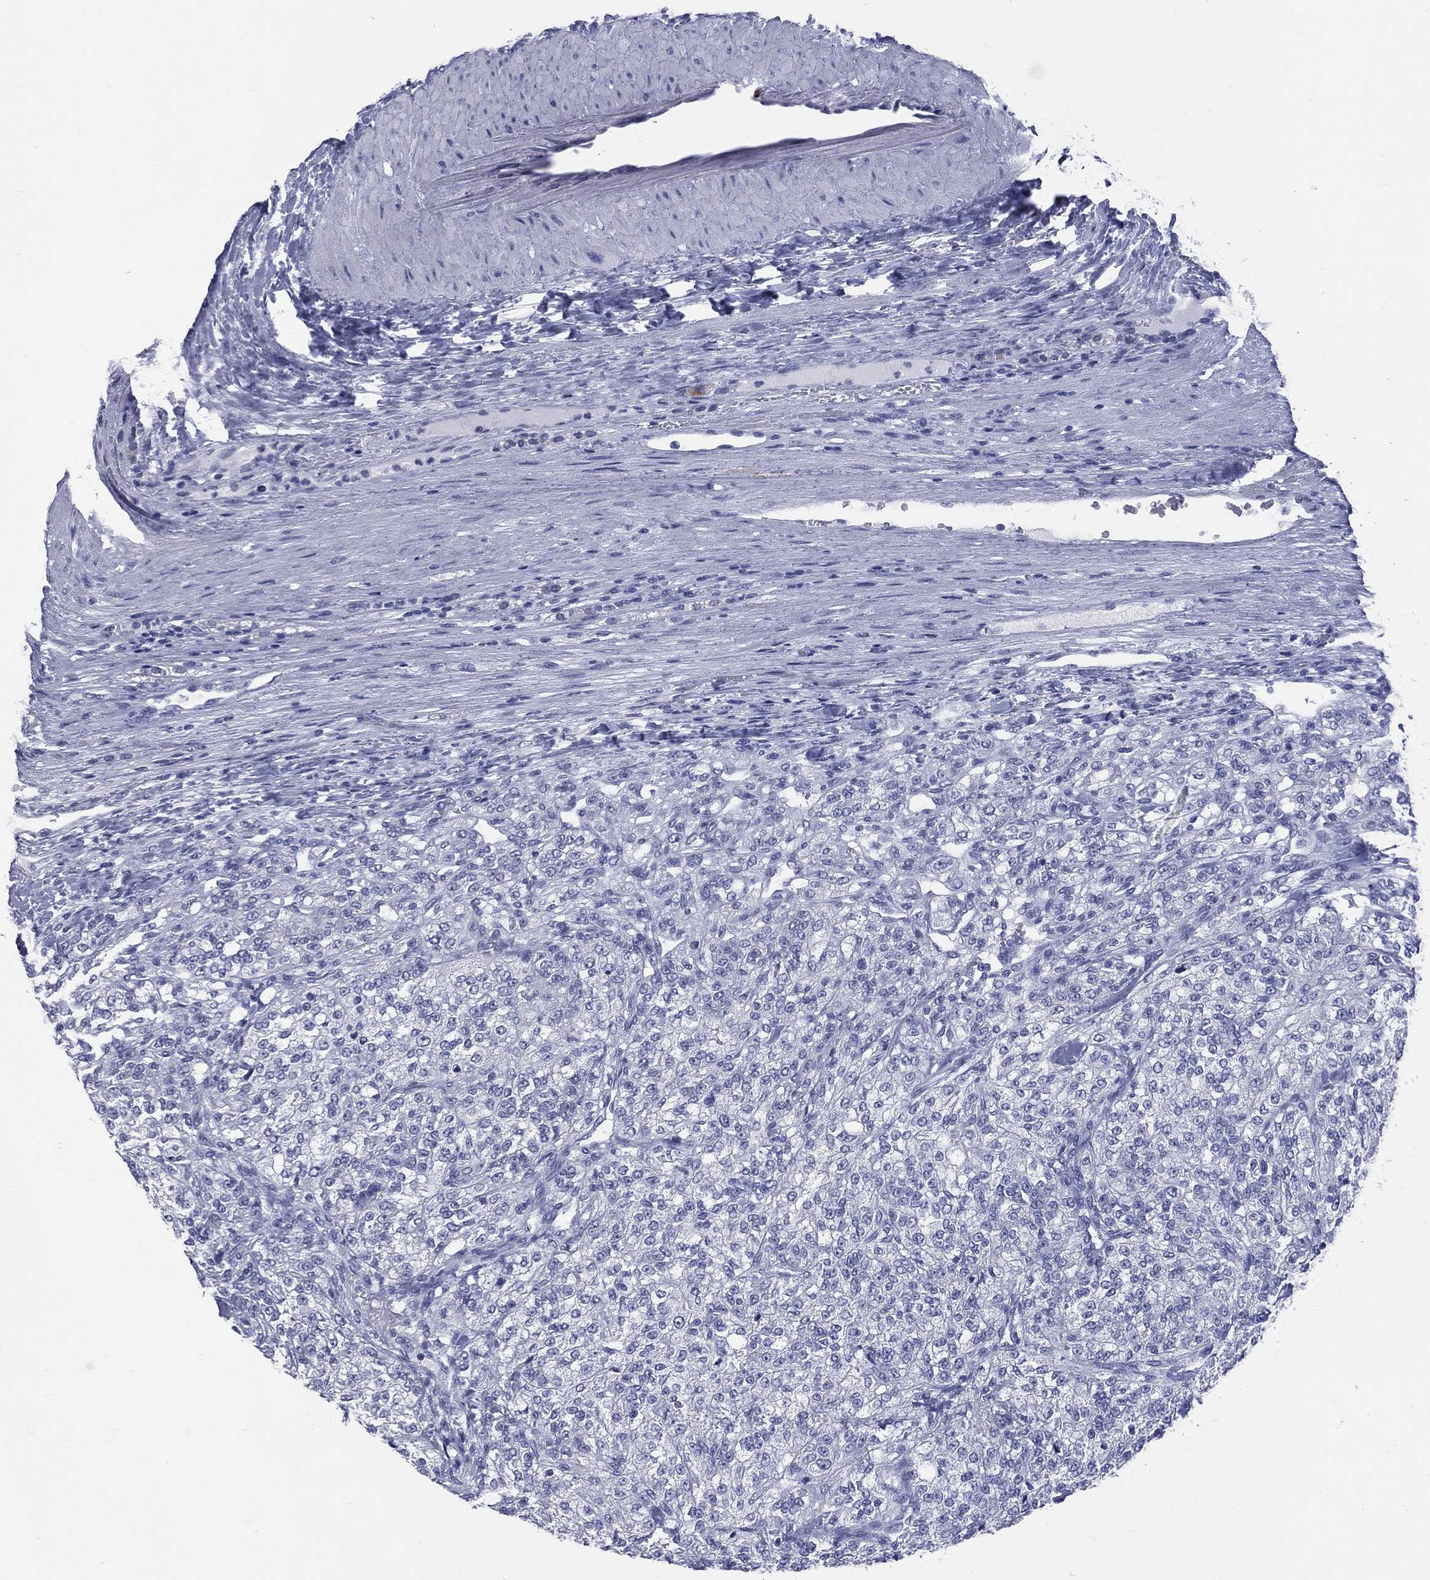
{"staining": {"intensity": "negative", "quantity": "none", "location": "none"}, "tissue": "renal cancer", "cell_type": "Tumor cells", "image_type": "cancer", "snomed": [{"axis": "morphology", "description": "Adenocarcinoma, NOS"}, {"axis": "topography", "description": "Kidney"}], "caption": "Tumor cells show no significant protein positivity in renal cancer. (Brightfield microscopy of DAB IHC at high magnification).", "gene": "MLLT10", "patient": {"sex": "female", "age": 63}}